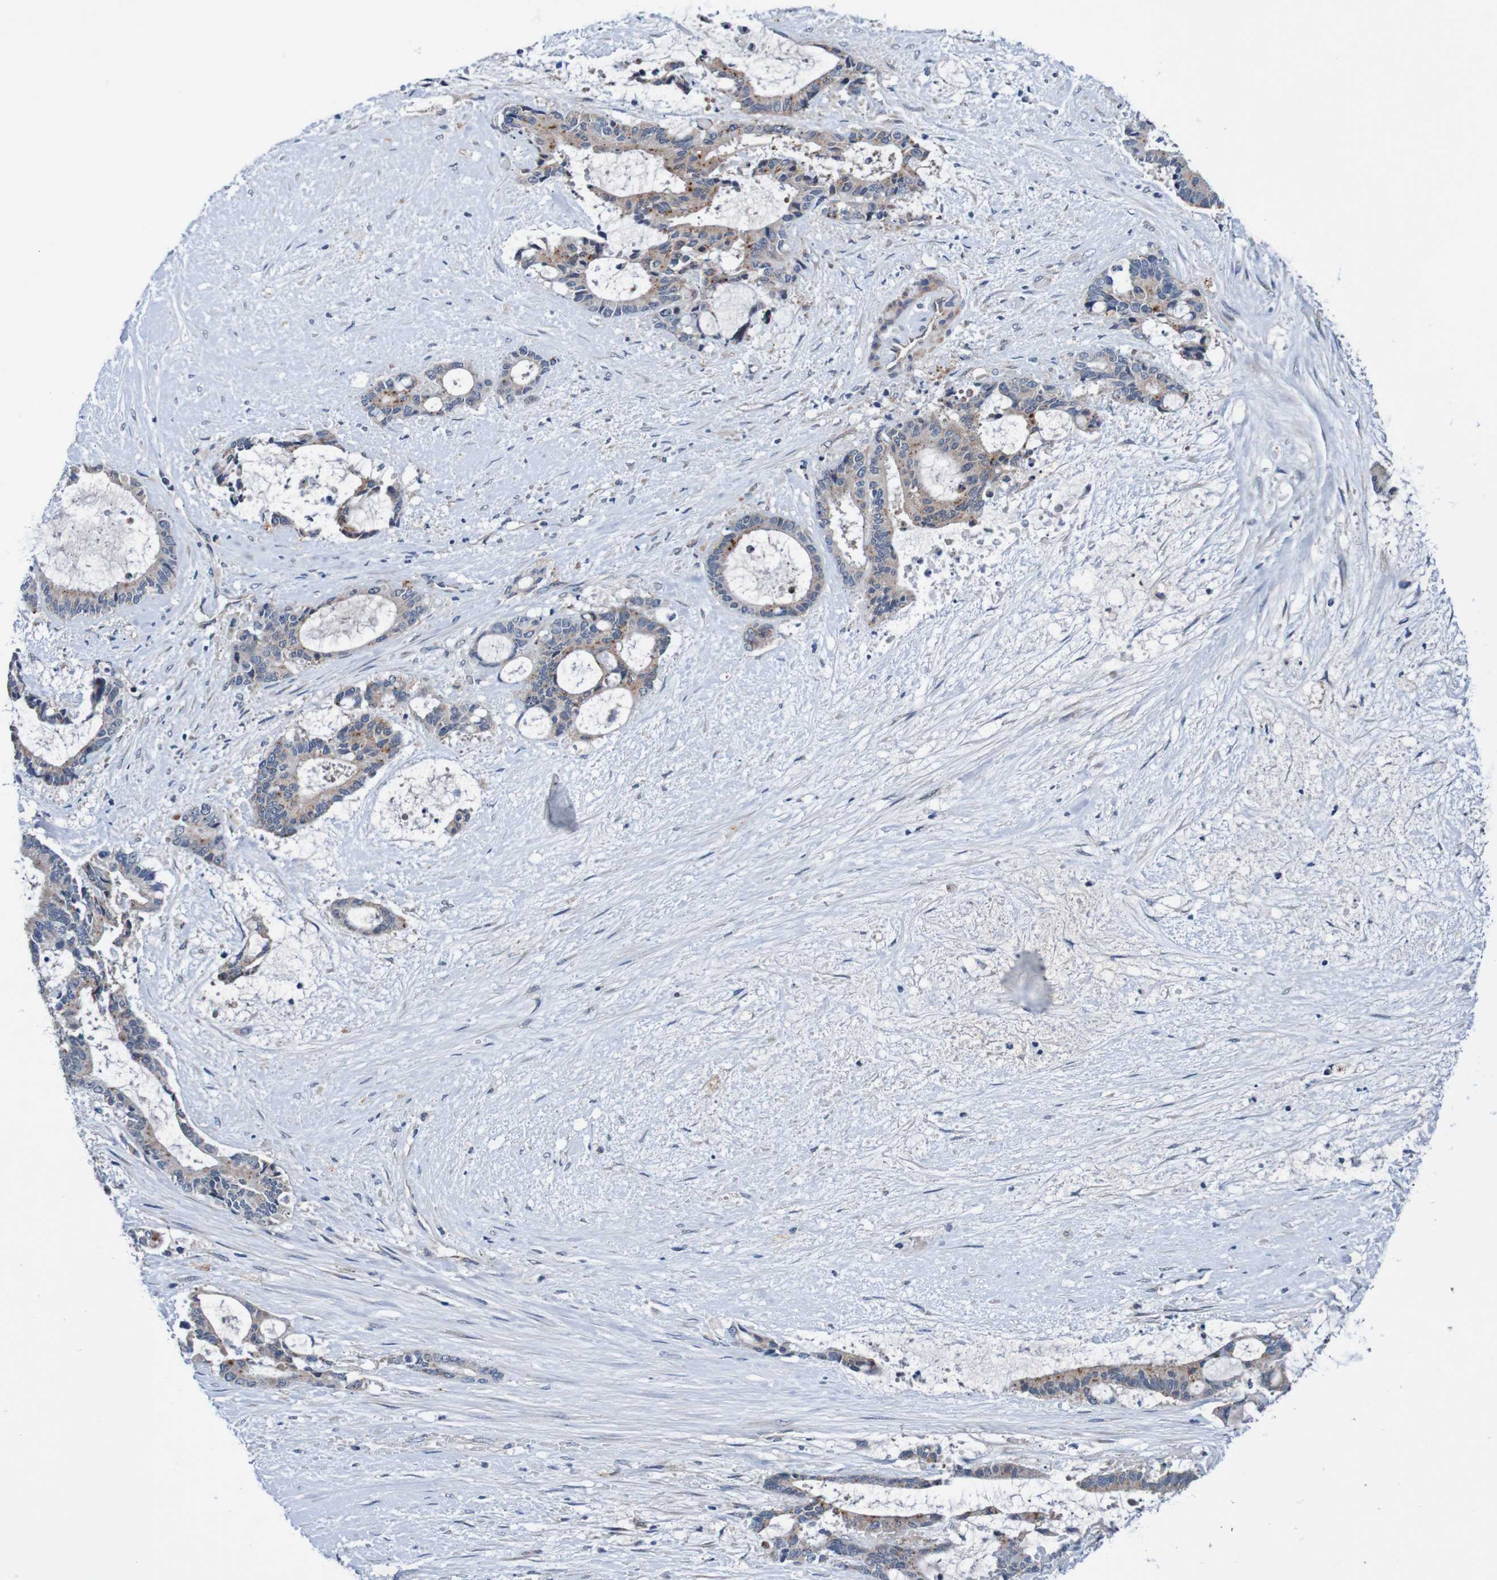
{"staining": {"intensity": "weak", "quantity": ">75%", "location": "cytoplasmic/membranous"}, "tissue": "liver cancer", "cell_type": "Tumor cells", "image_type": "cancer", "snomed": [{"axis": "morphology", "description": "Normal tissue, NOS"}, {"axis": "morphology", "description": "Cholangiocarcinoma"}, {"axis": "topography", "description": "Liver"}, {"axis": "topography", "description": "Peripheral nerve tissue"}], "caption": "Liver cholangiocarcinoma stained with a protein marker exhibits weak staining in tumor cells.", "gene": "CPED1", "patient": {"sex": "female", "age": 73}}